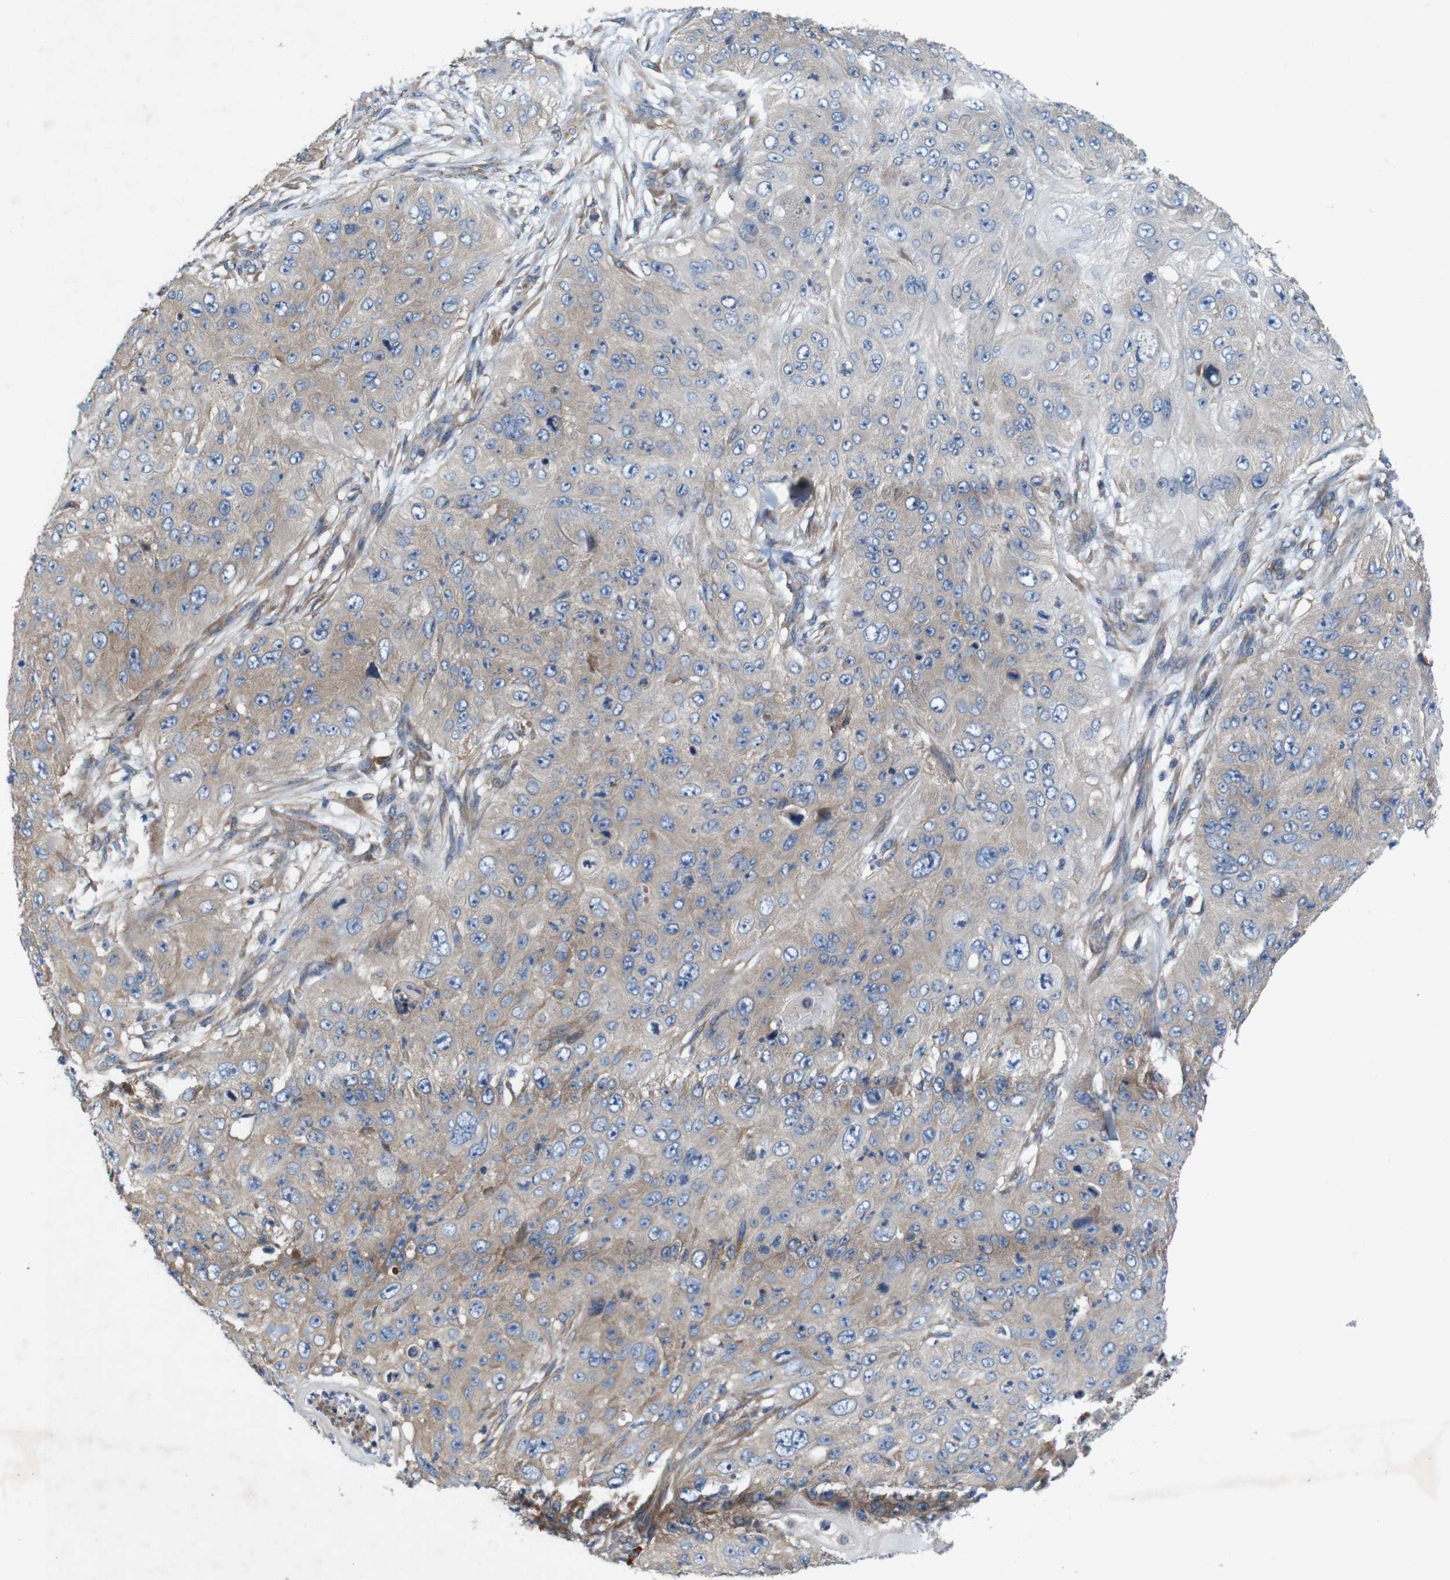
{"staining": {"intensity": "weak", "quantity": "25%-75%", "location": "cytoplasmic/membranous"}, "tissue": "skin cancer", "cell_type": "Tumor cells", "image_type": "cancer", "snomed": [{"axis": "morphology", "description": "Squamous cell carcinoma, NOS"}, {"axis": "topography", "description": "Skin"}], "caption": "Skin cancer stained for a protein exhibits weak cytoplasmic/membranous positivity in tumor cells.", "gene": "SIGLEC8", "patient": {"sex": "female", "age": 80}}